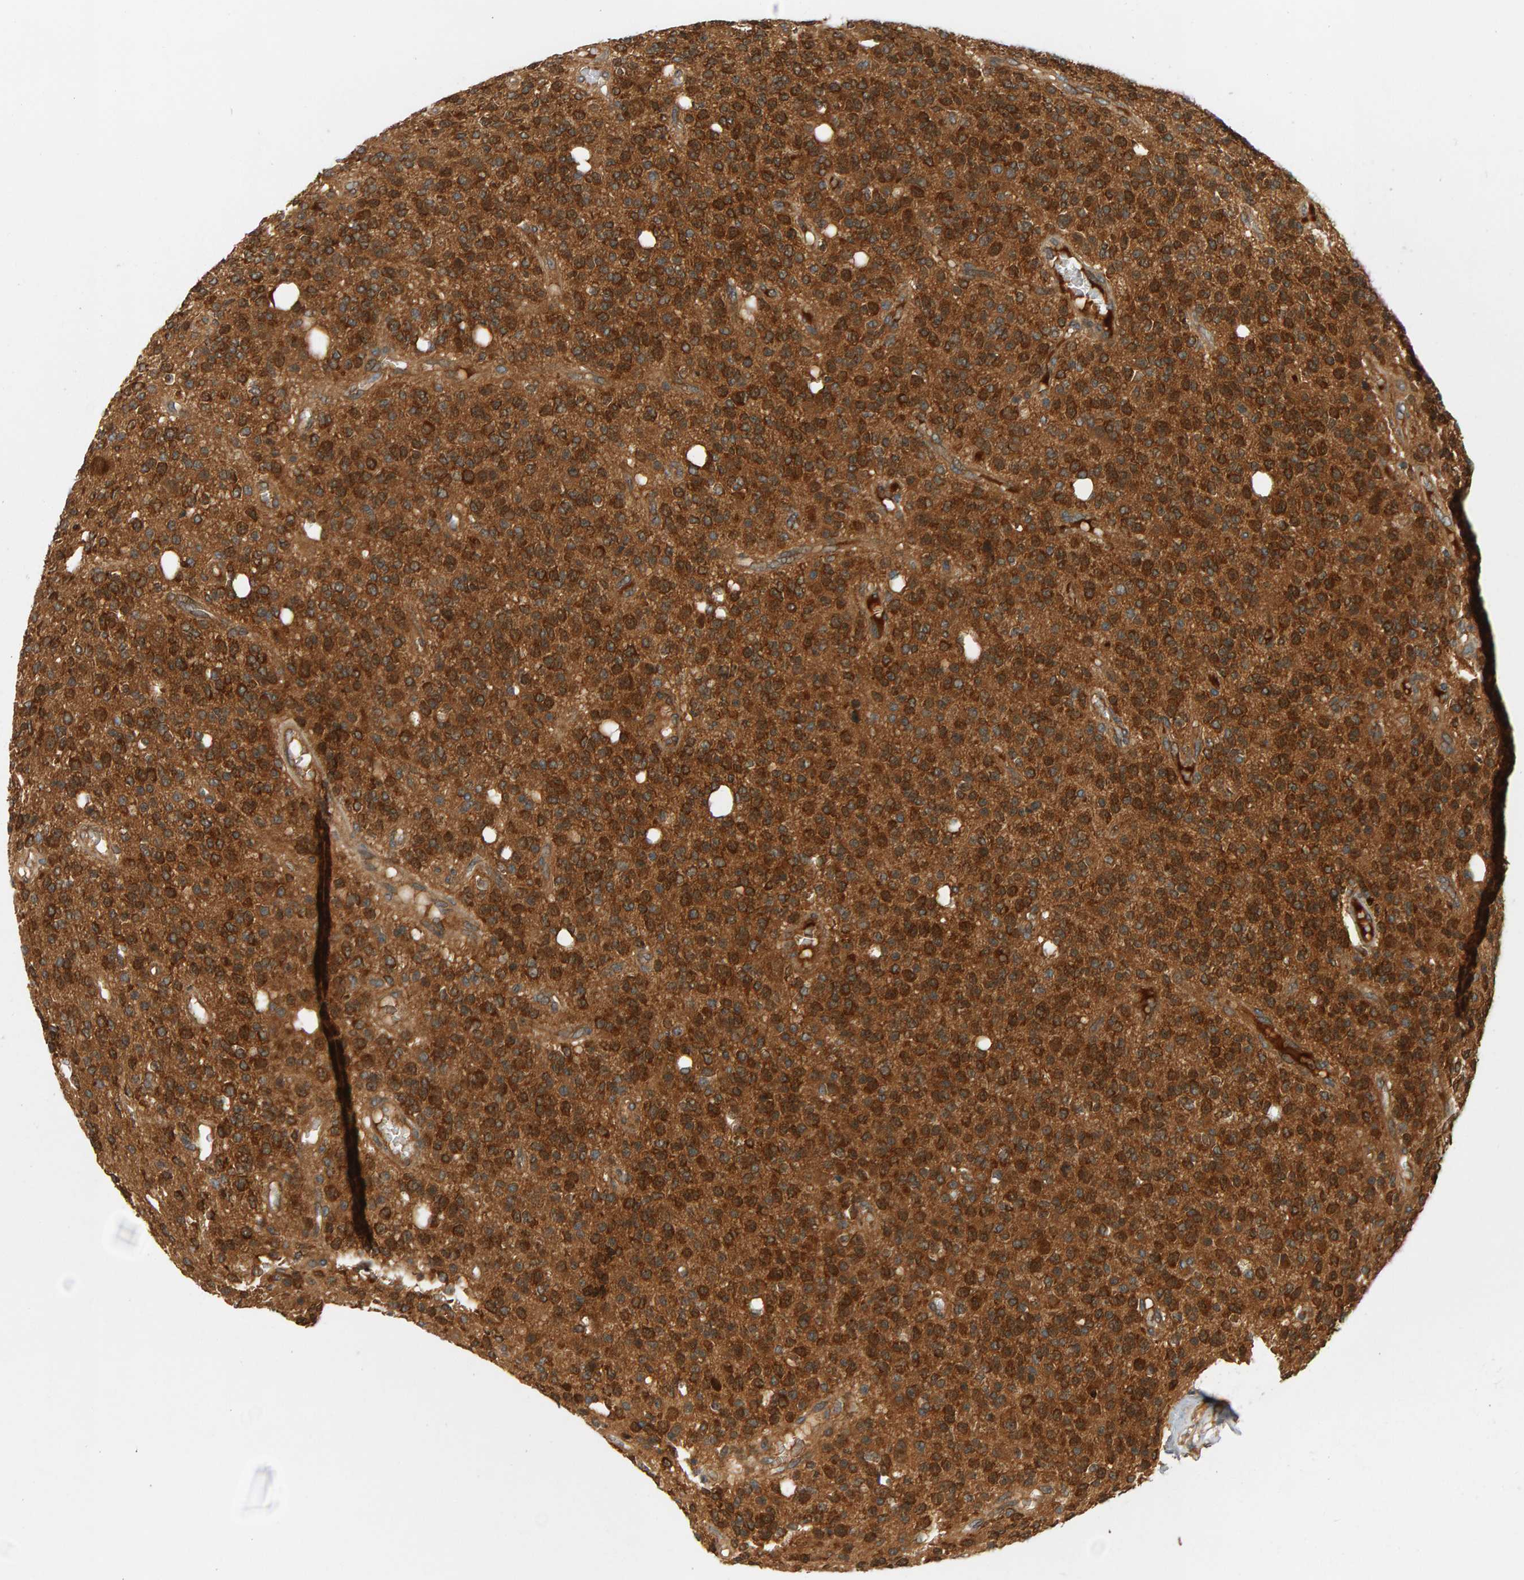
{"staining": {"intensity": "strong", "quantity": ">75%", "location": "cytoplasmic/membranous"}, "tissue": "glioma", "cell_type": "Tumor cells", "image_type": "cancer", "snomed": [{"axis": "morphology", "description": "Glioma, malignant, High grade"}, {"axis": "topography", "description": "Brain"}], "caption": "DAB immunohistochemical staining of human glioma shows strong cytoplasmic/membranous protein staining in about >75% of tumor cells.", "gene": "BAHCC1", "patient": {"sex": "male", "age": 34}}